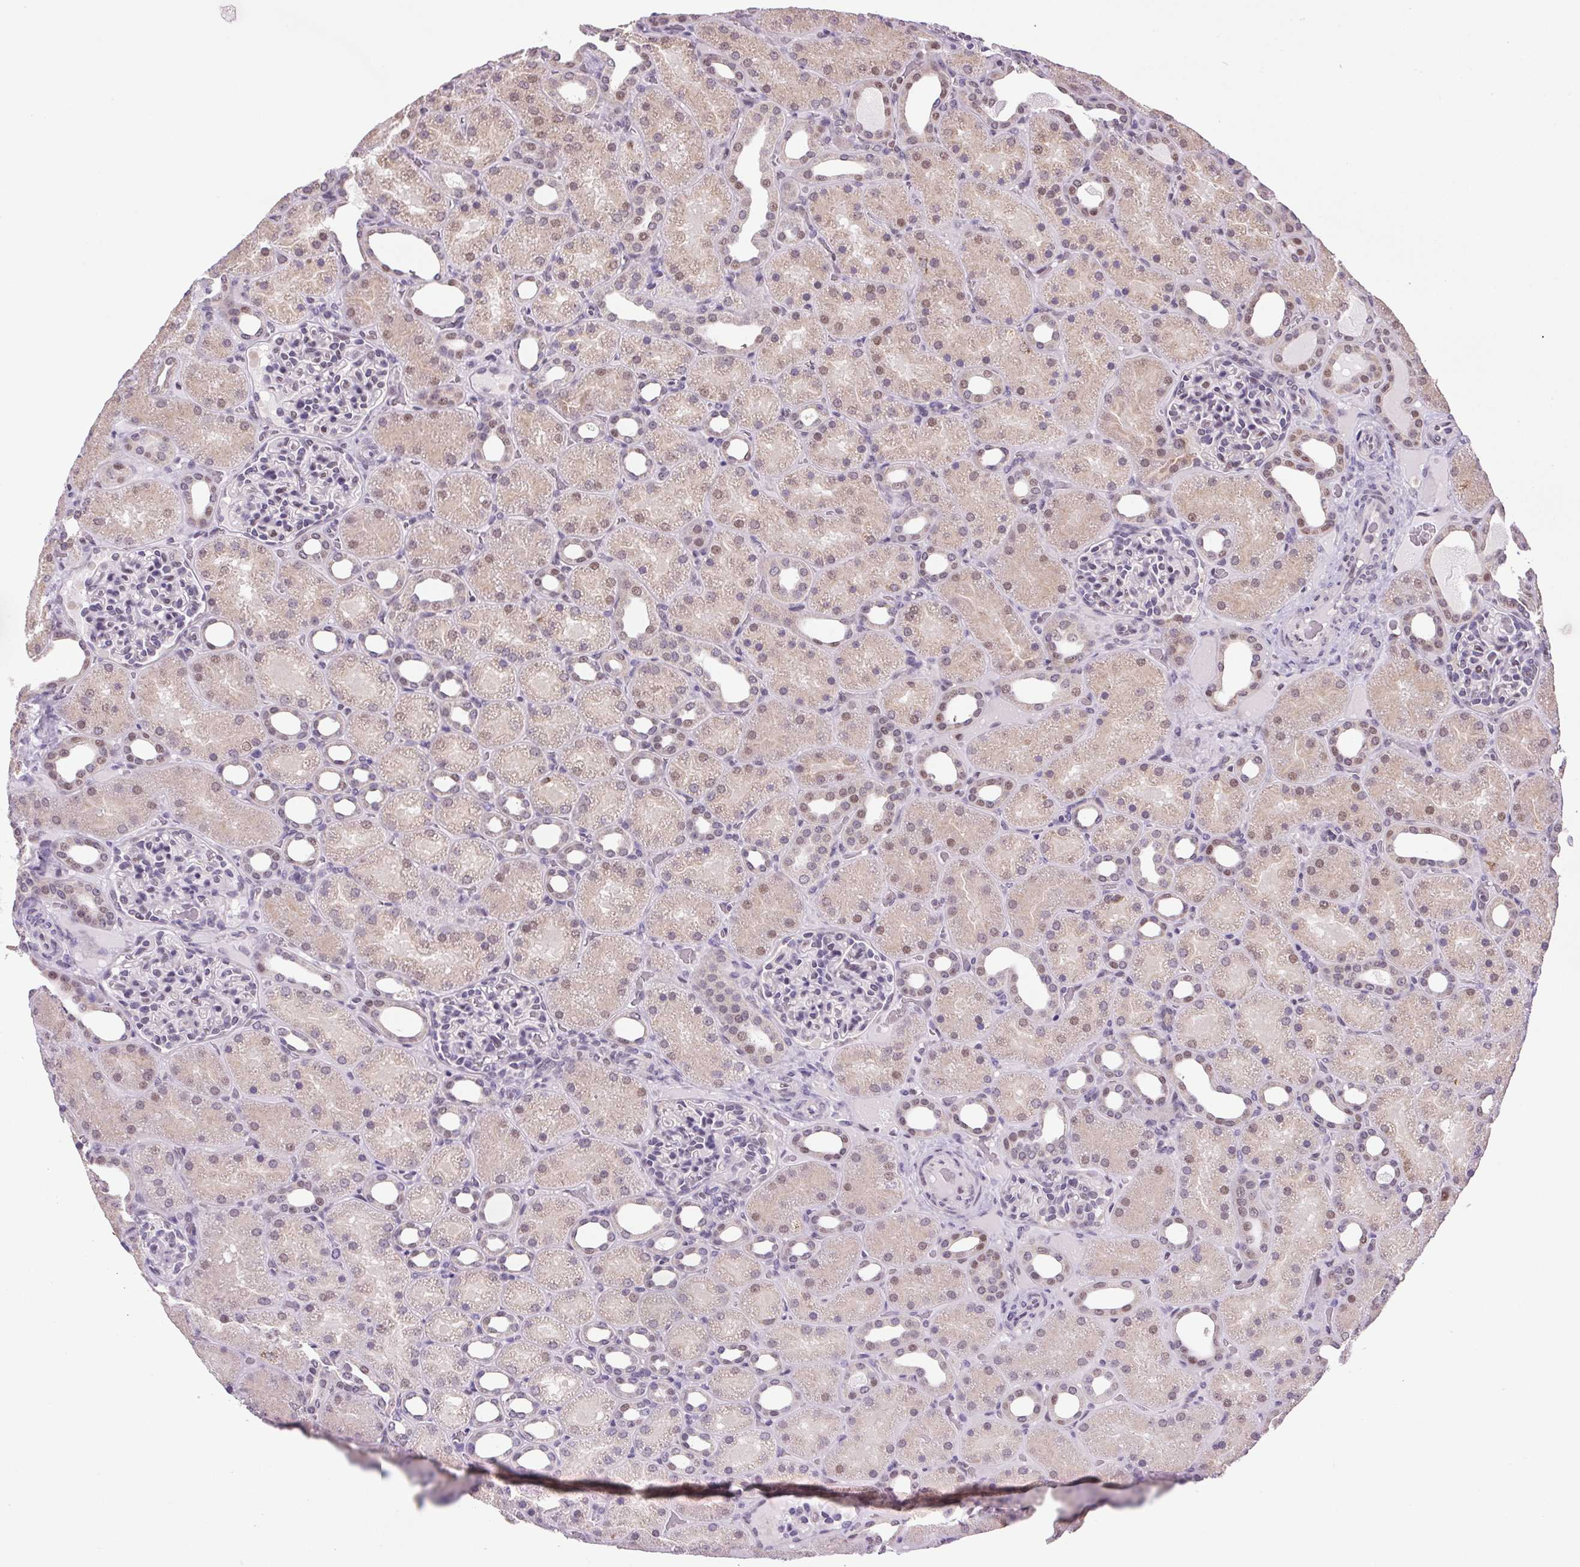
{"staining": {"intensity": "negative", "quantity": "none", "location": "none"}, "tissue": "kidney", "cell_type": "Cells in glomeruli", "image_type": "normal", "snomed": [{"axis": "morphology", "description": "Normal tissue, NOS"}, {"axis": "topography", "description": "Kidney"}], "caption": "Histopathology image shows no protein staining in cells in glomeruli of benign kidney. (DAB (3,3'-diaminobenzidine) immunohistochemistry (IHC) with hematoxylin counter stain).", "gene": "AKR1E2", "patient": {"sex": "male", "age": 2}}